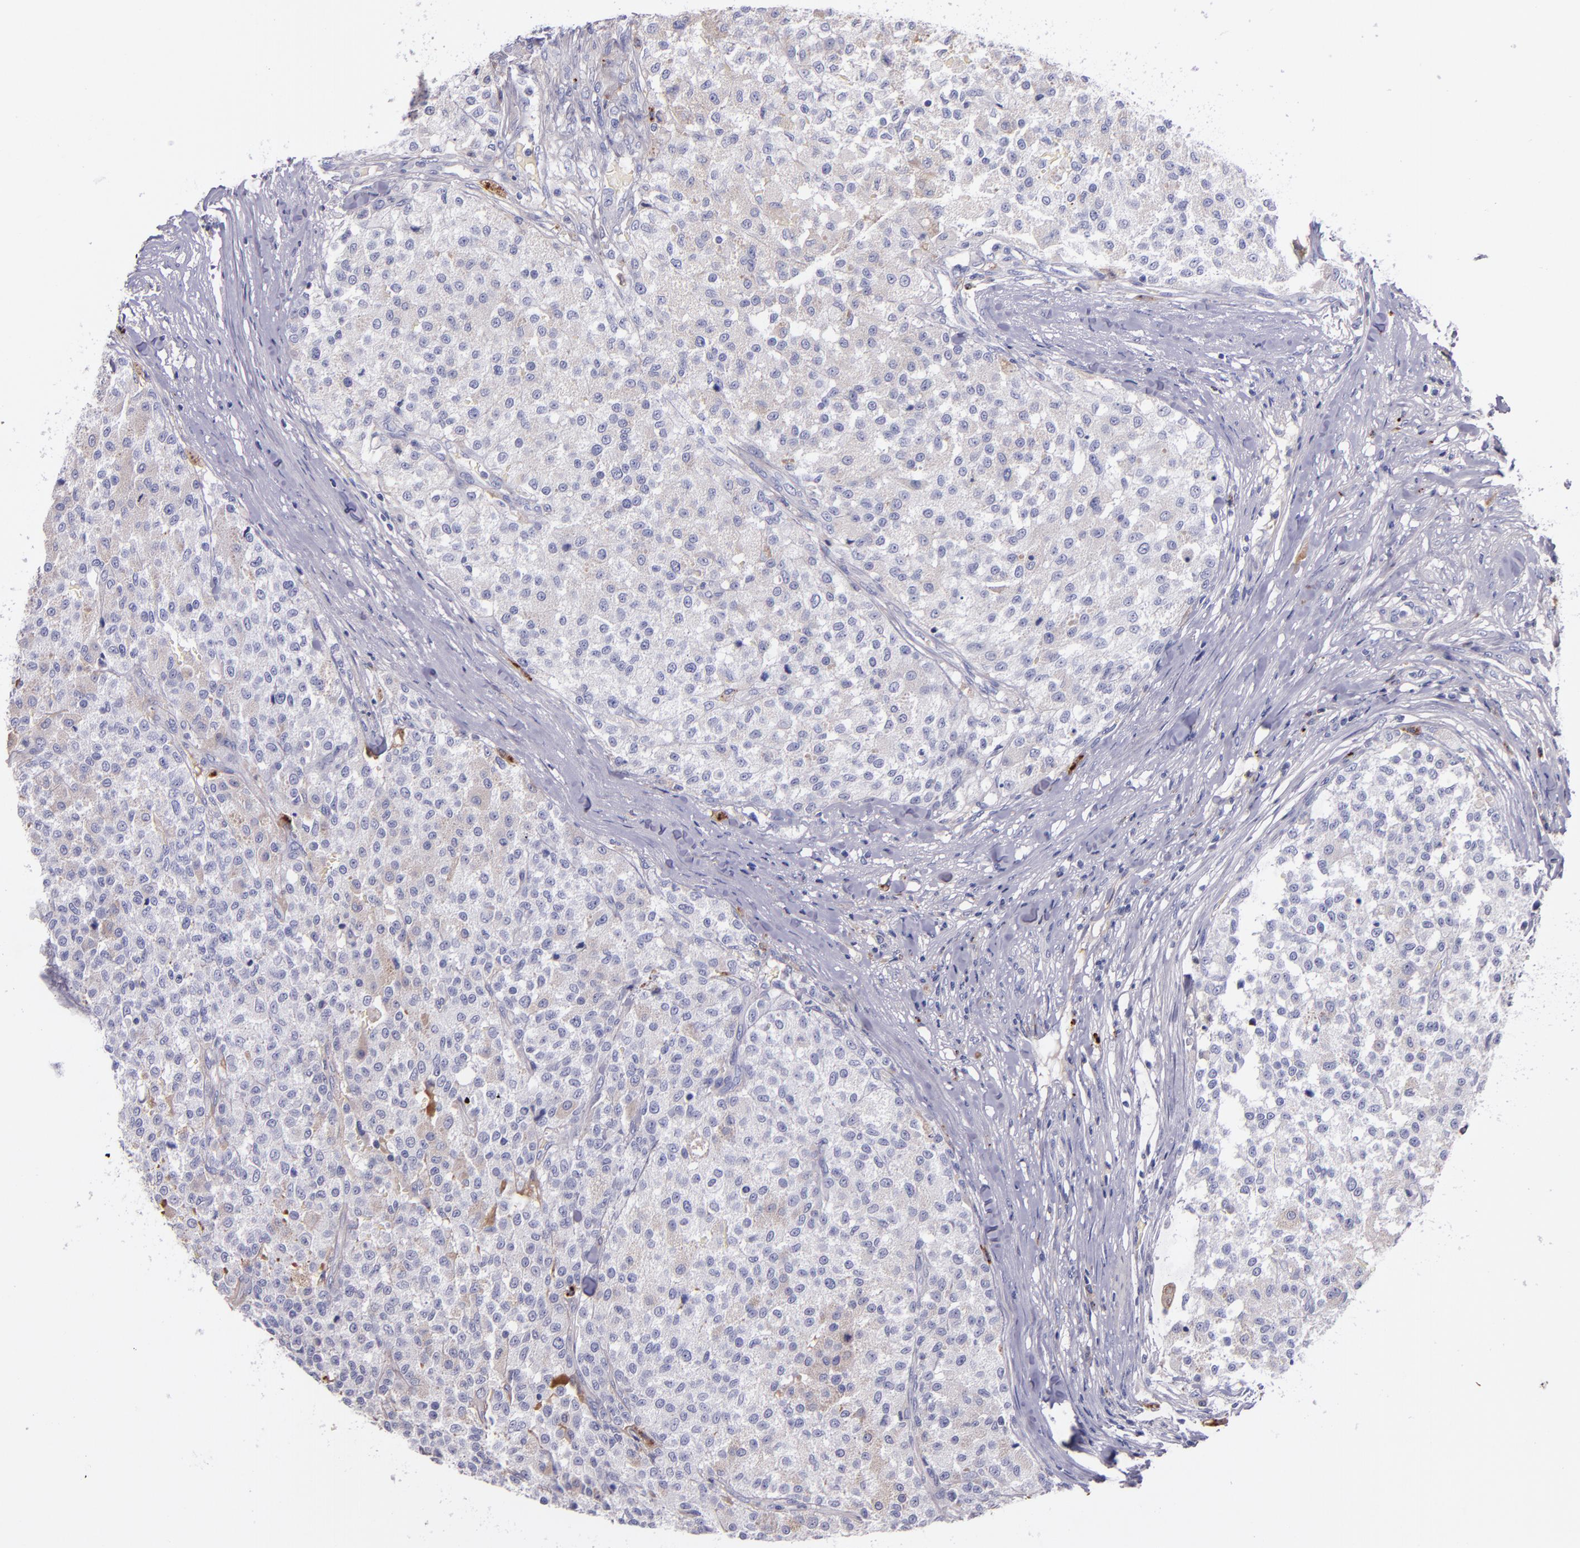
{"staining": {"intensity": "weak", "quantity": "<25%", "location": "cytoplasmic/membranous"}, "tissue": "testis cancer", "cell_type": "Tumor cells", "image_type": "cancer", "snomed": [{"axis": "morphology", "description": "Seminoma, NOS"}, {"axis": "topography", "description": "Testis"}], "caption": "This photomicrograph is of testis seminoma stained with IHC to label a protein in brown with the nuclei are counter-stained blue. There is no staining in tumor cells.", "gene": "KNG1", "patient": {"sex": "male", "age": 59}}